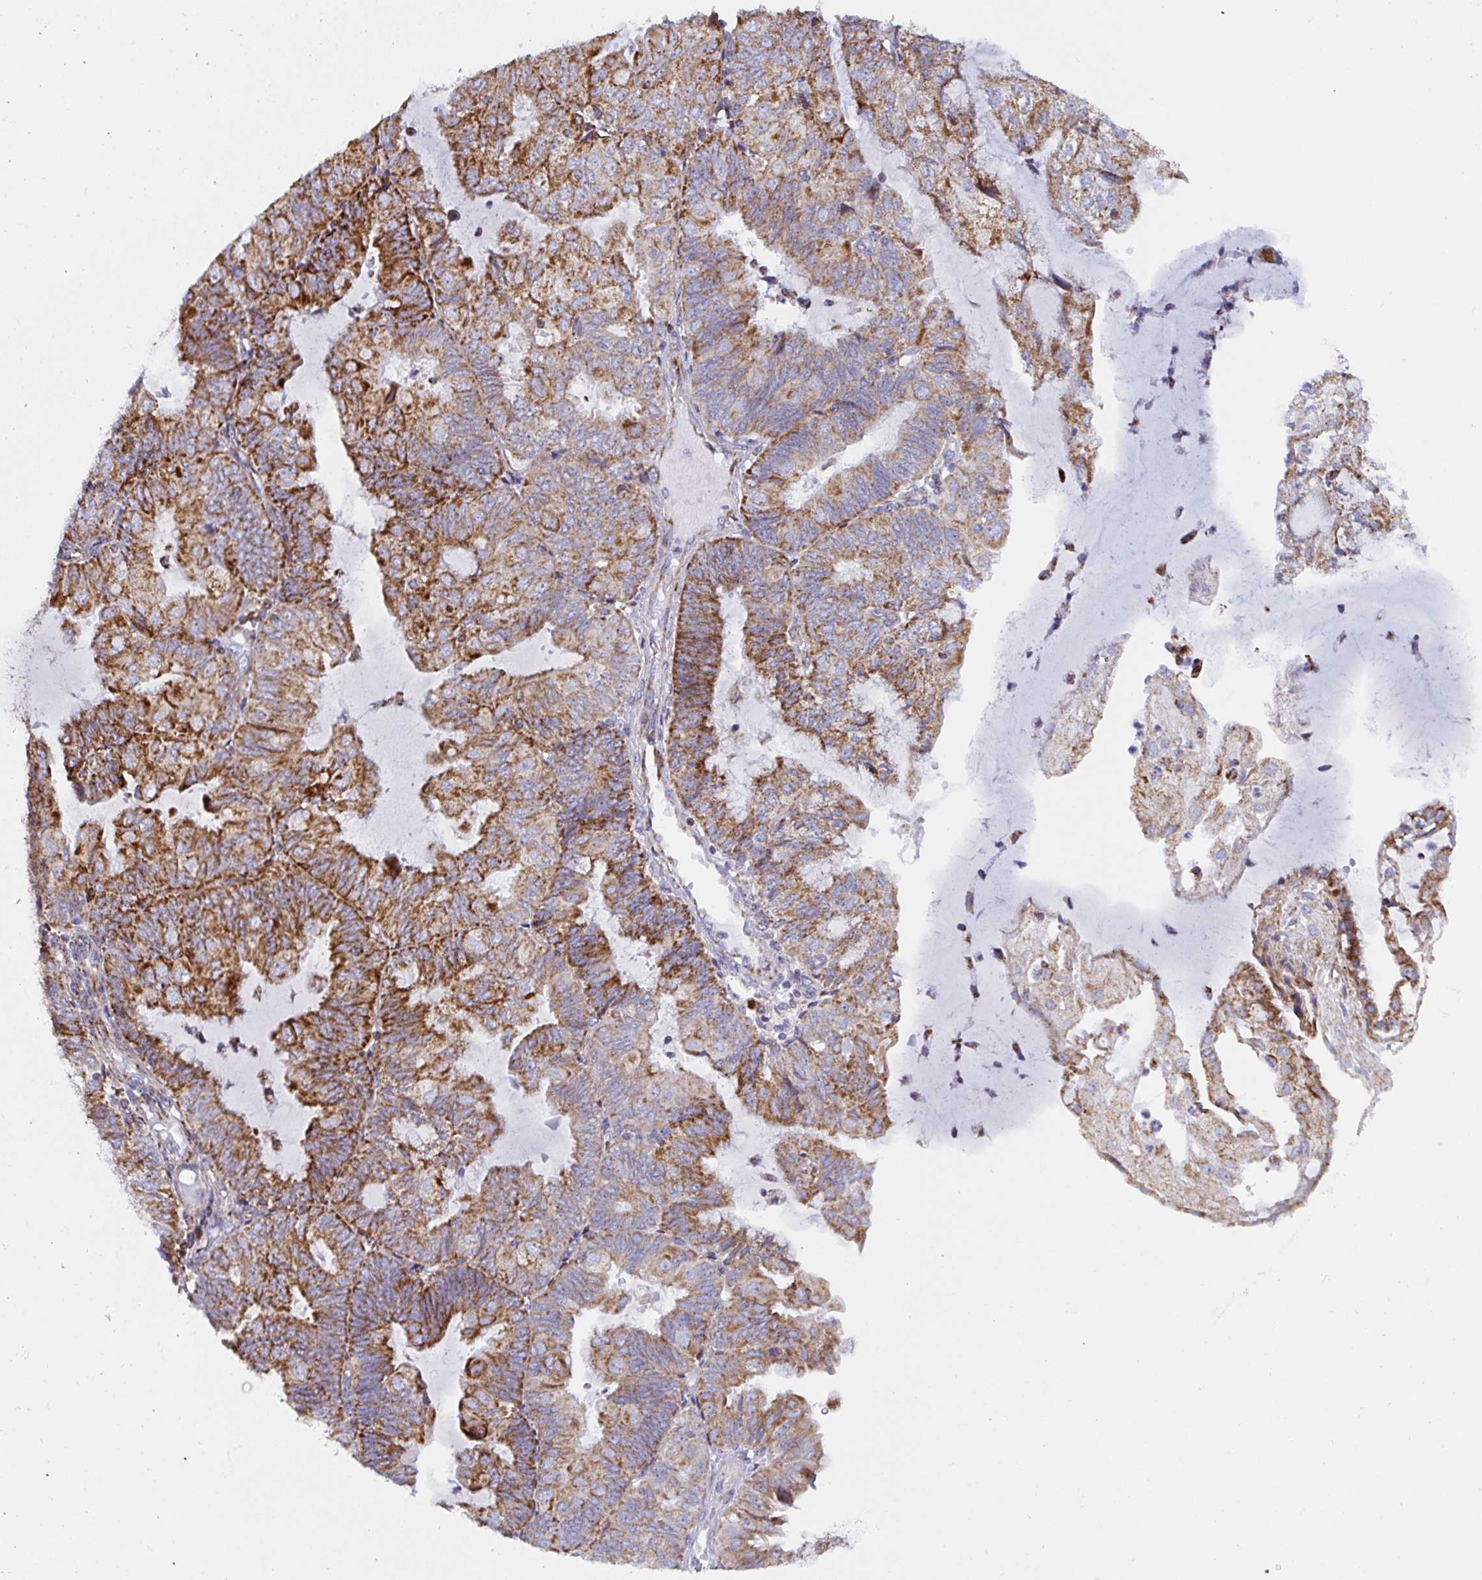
{"staining": {"intensity": "moderate", "quantity": ">75%", "location": "cytoplasmic/membranous"}, "tissue": "endometrial cancer", "cell_type": "Tumor cells", "image_type": "cancer", "snomed": [{"axis": "morphology", "description": "Adenocarcinoma, NOS"}, {"axis": "topography", "description": "Endometrium"}], "caption": "Human endometrial cancer stained with a protein marker reveals moderate staining in tumor cells.", "gene": "ATP5MJ", "patient": {"sex": "female", "age": 81}}